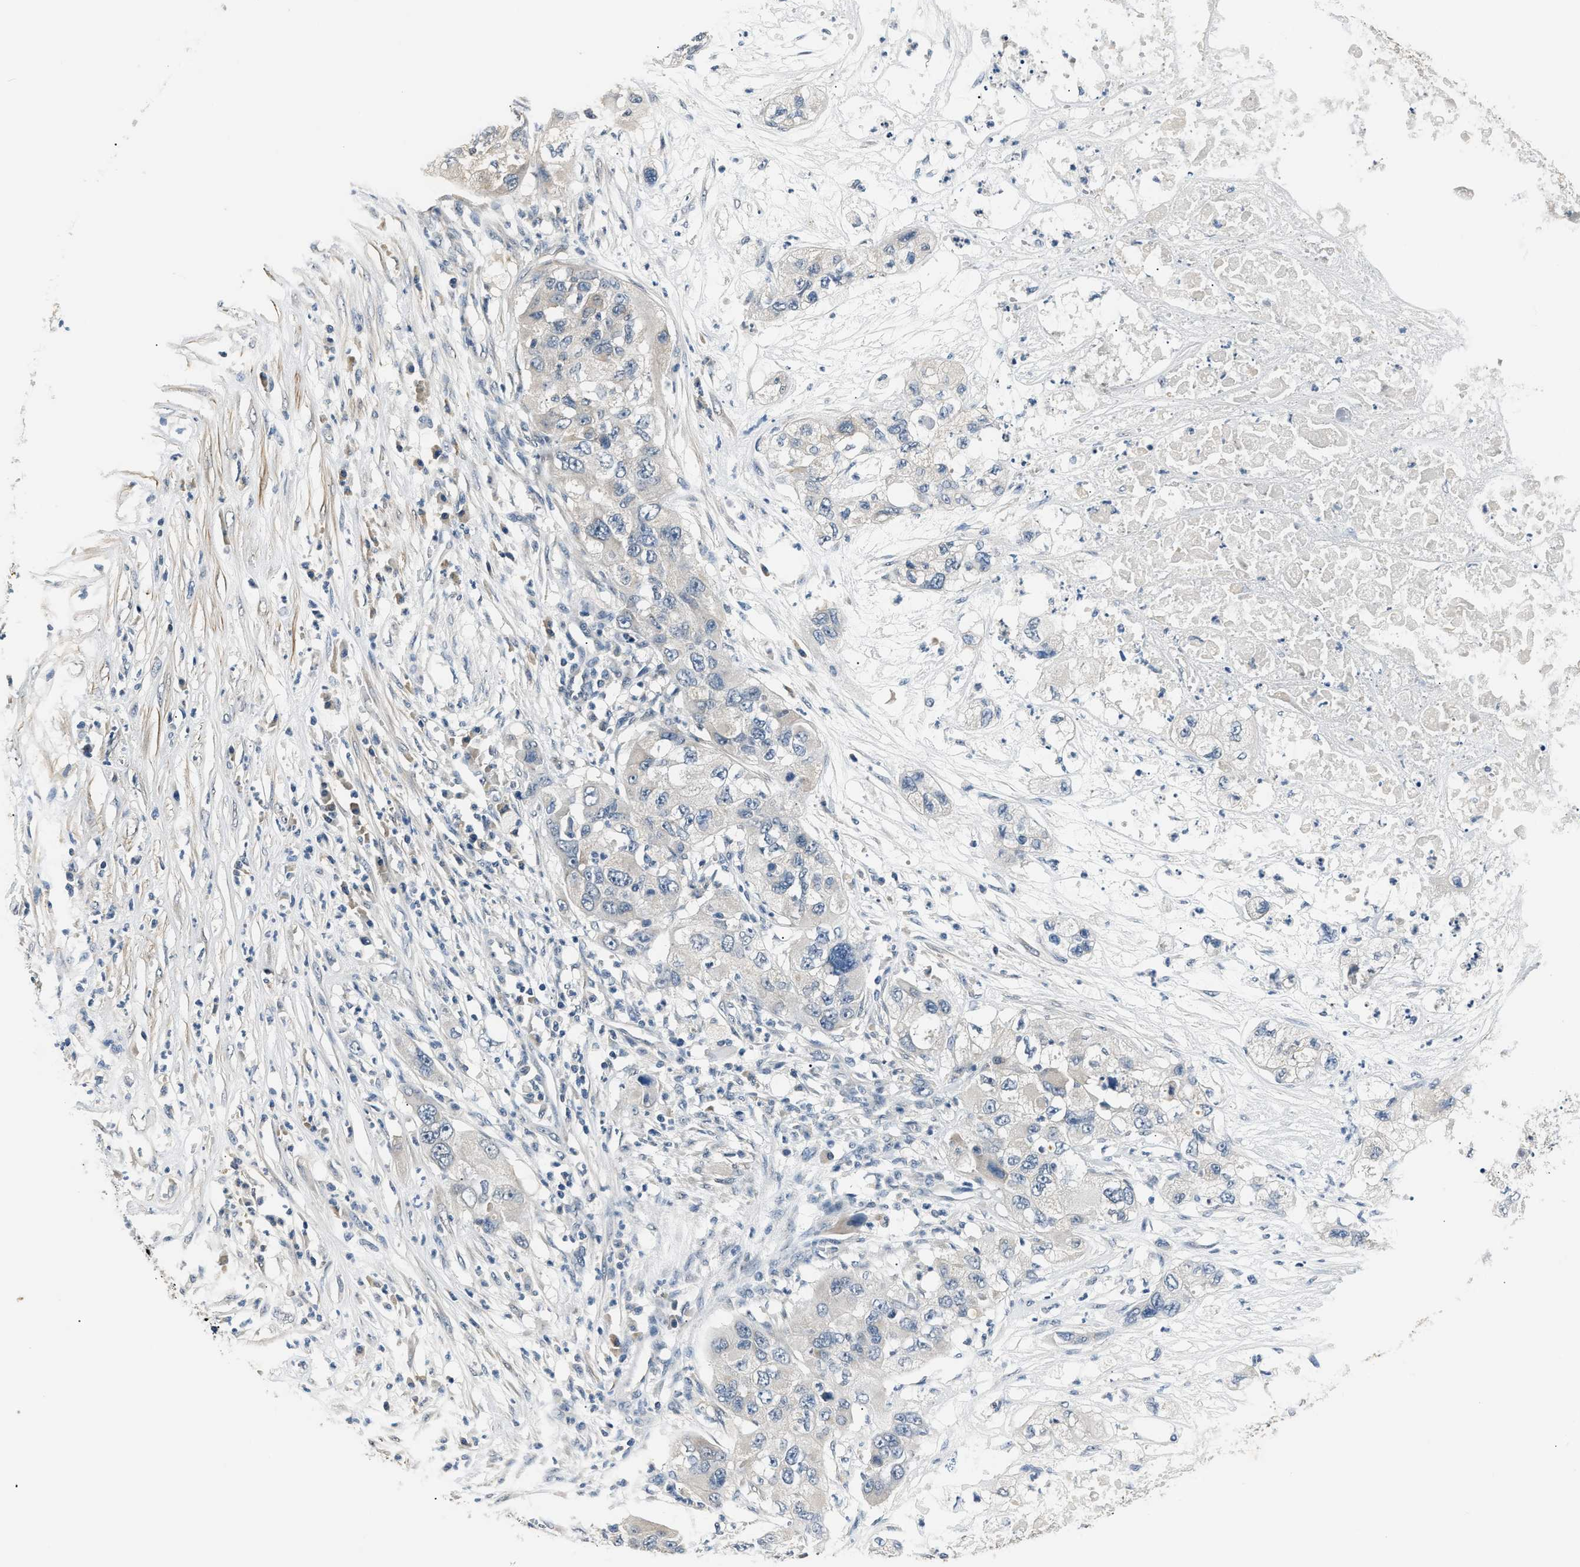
{"staining": {"intensity": "negative", "quantity": "none", "location": "none"}, "tissue": "pancreatic cancer", "cell_type": "Tumor cells", "image_type": "cancer", "snomed": [{"axis": "morphology", "description": "Adenocarcinoma, NOS"}, {"axis": "topography", "description": "Pancreas"}], "caption": "Tumor cells are negative for brown protein staining in adenocarcinoma (pancreatic).", "gene": "INHA", "patient": {"sex": "female", "age": 78}}